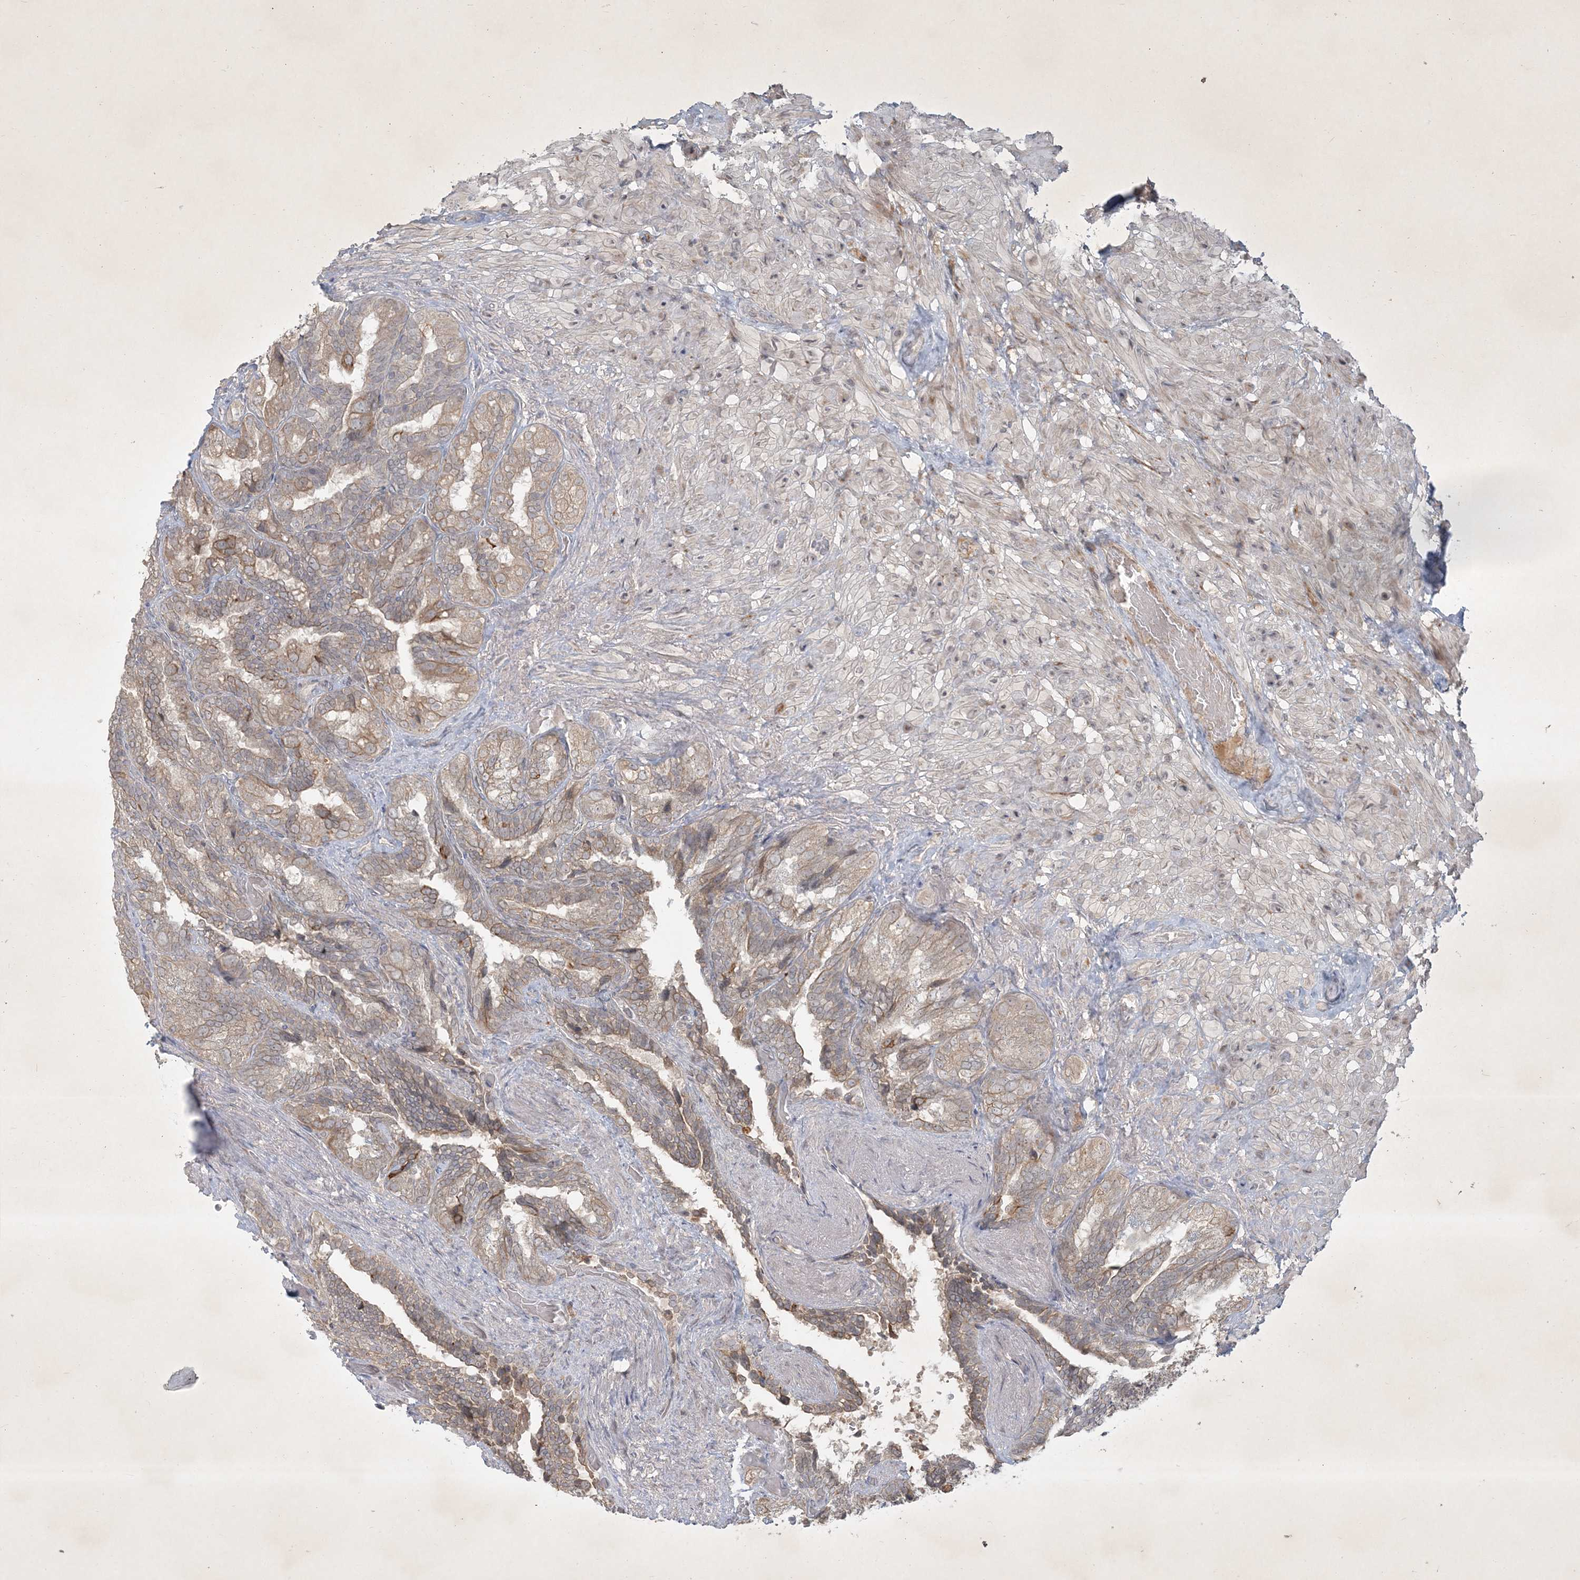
{"staining": {"intensity": "moderate", "quantity": "25%-75%", "location": "cytoplasmic/membranous"}, "tissue": "seminal vesicle", "cell_type": "Glandular cells", "image_type": "normal", "snomed": [{"axis": "morphology", "description": "Normal tissue, NOS"}, {"axis": "topography", "description": "Seminal veicle"}, {"axis": "topography", "description": "Peripheral nerve tissue"}], "caption": "Immunohistochemistry histopathology image of normal seminal vesicle stained for a protein (brown), which shows medium levels of moderate cytoplasmic/membranous positivity in approximately 25%-75% of glandular cells.", "gene": "BOD1L2", "patient": {"sex": "male", "age": 63}}